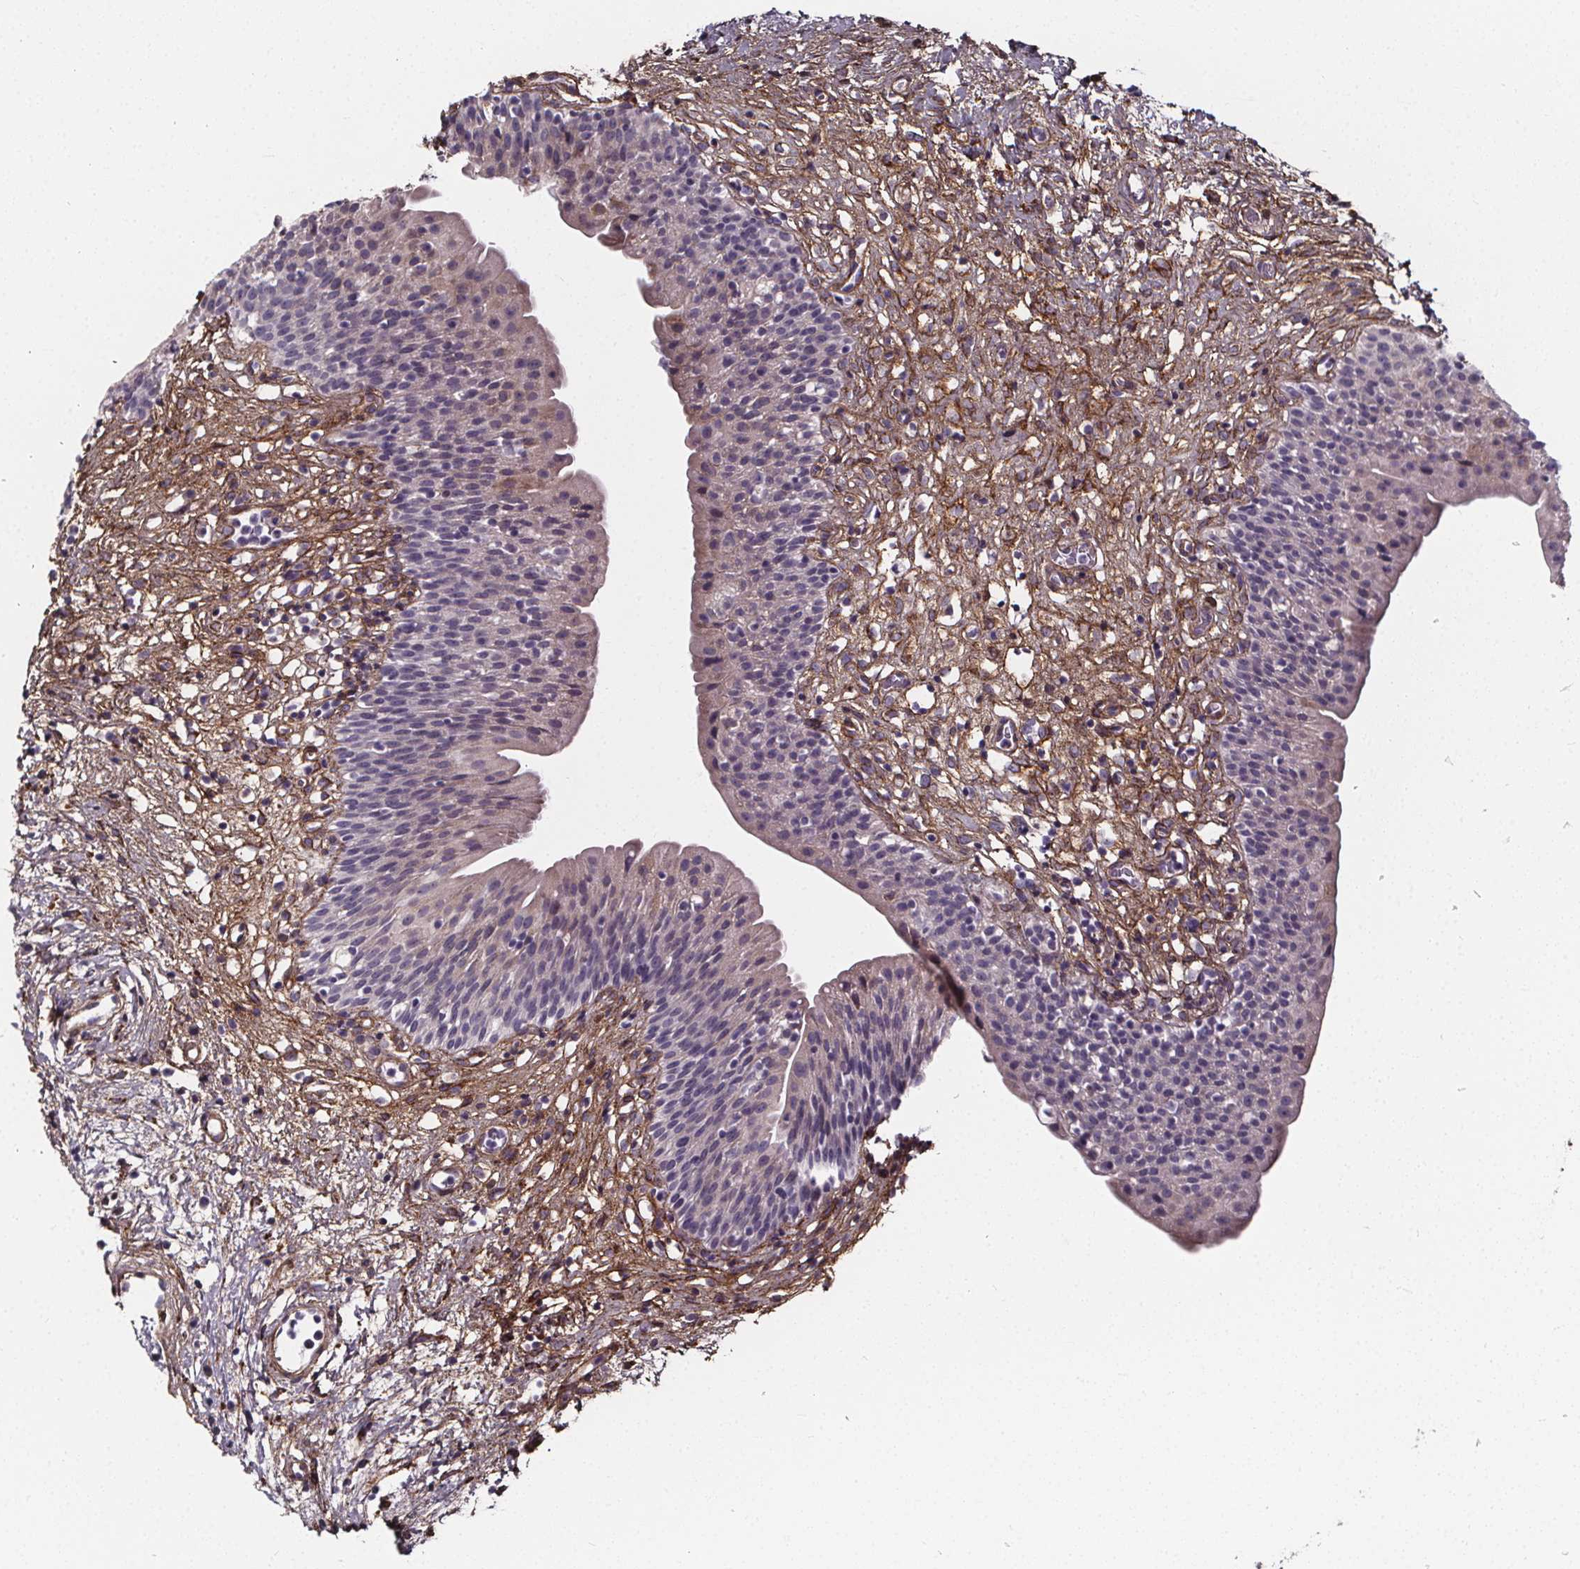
{"staining": {"intensity": "negative", "quantity": "none", "location": "none"}, "tissue": "urinary bladder", "cell_type": "Urothelial cells", "image_type": "normal", "snomed": [{"axis": "morphology", "description": "Normal tissue, NOS"}, {"axis": "topography", "description": "Urinary bladder"}], "caption": "Immunohistochemistry (IHC) photomicrograph of normal human urinary bladder stained for a protein (brown), which displays no staining in urothelial cells. The staining was performed using DAB to visualize the protein expression in brown, while the nuclei were stained in blue with hematoxylin (Magnification: 20x).", "gene": "AEBP1", "patient": {"sex": "male", "age": 76}}